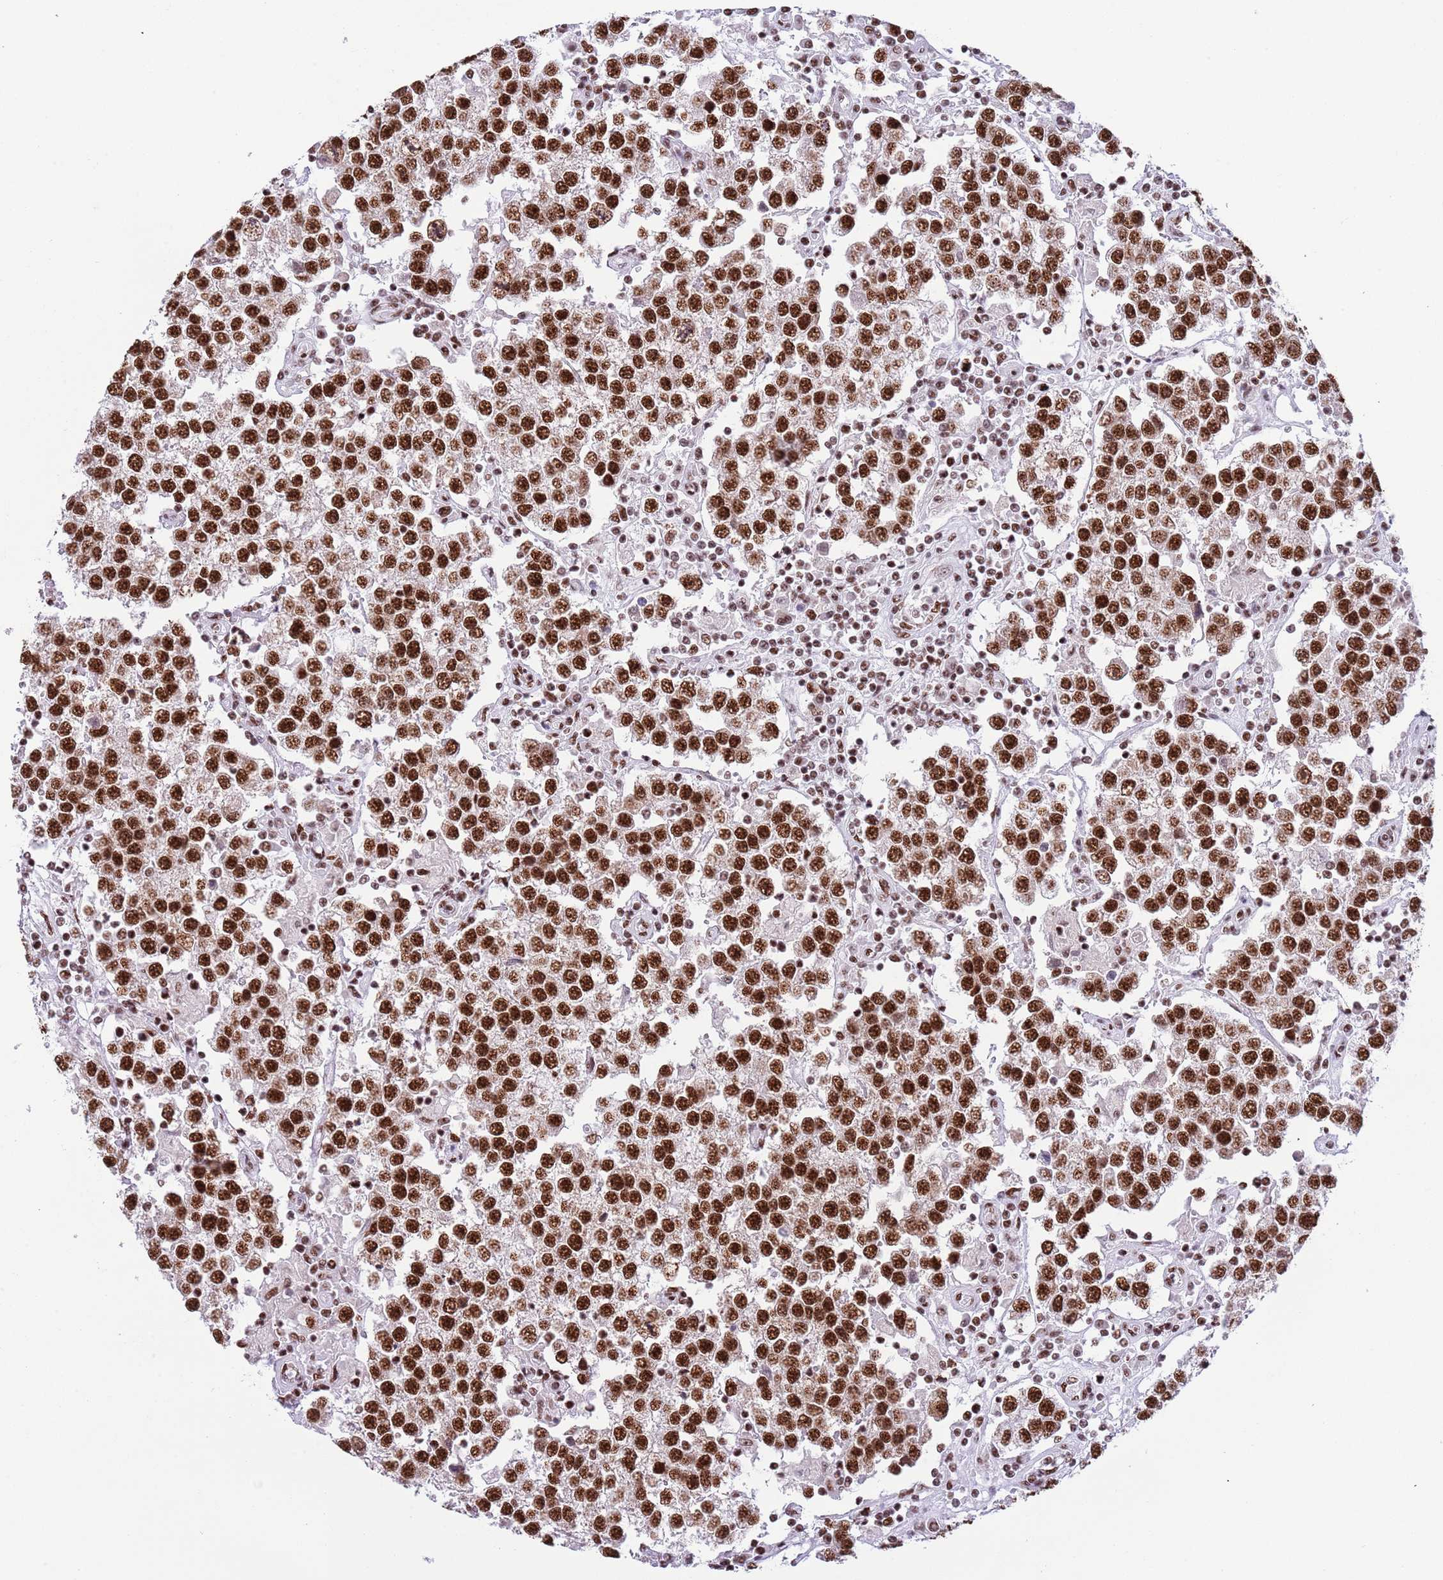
{"staining": {"intensity": "strong", "quantity": ">75%", "location": "nuclear"}, "tissue": "testis cancer", "cell_type": "Tumor cells", "image_type": "cancer", "snomed": [{"axis": "morphology", "description": "Seminoma, NOS"}, {"axis": "topography", "description": "Testis"}], "caption": "IHC (DAB) staining of human testis cancer displays strong nuclear protein staining in about >75% of tumor cells. Immunohistochemistry stains the protein in brown and the nuclei are stained blue.", "gene": "SF3A2", "patient": {"sex": "male", "age": 37}}